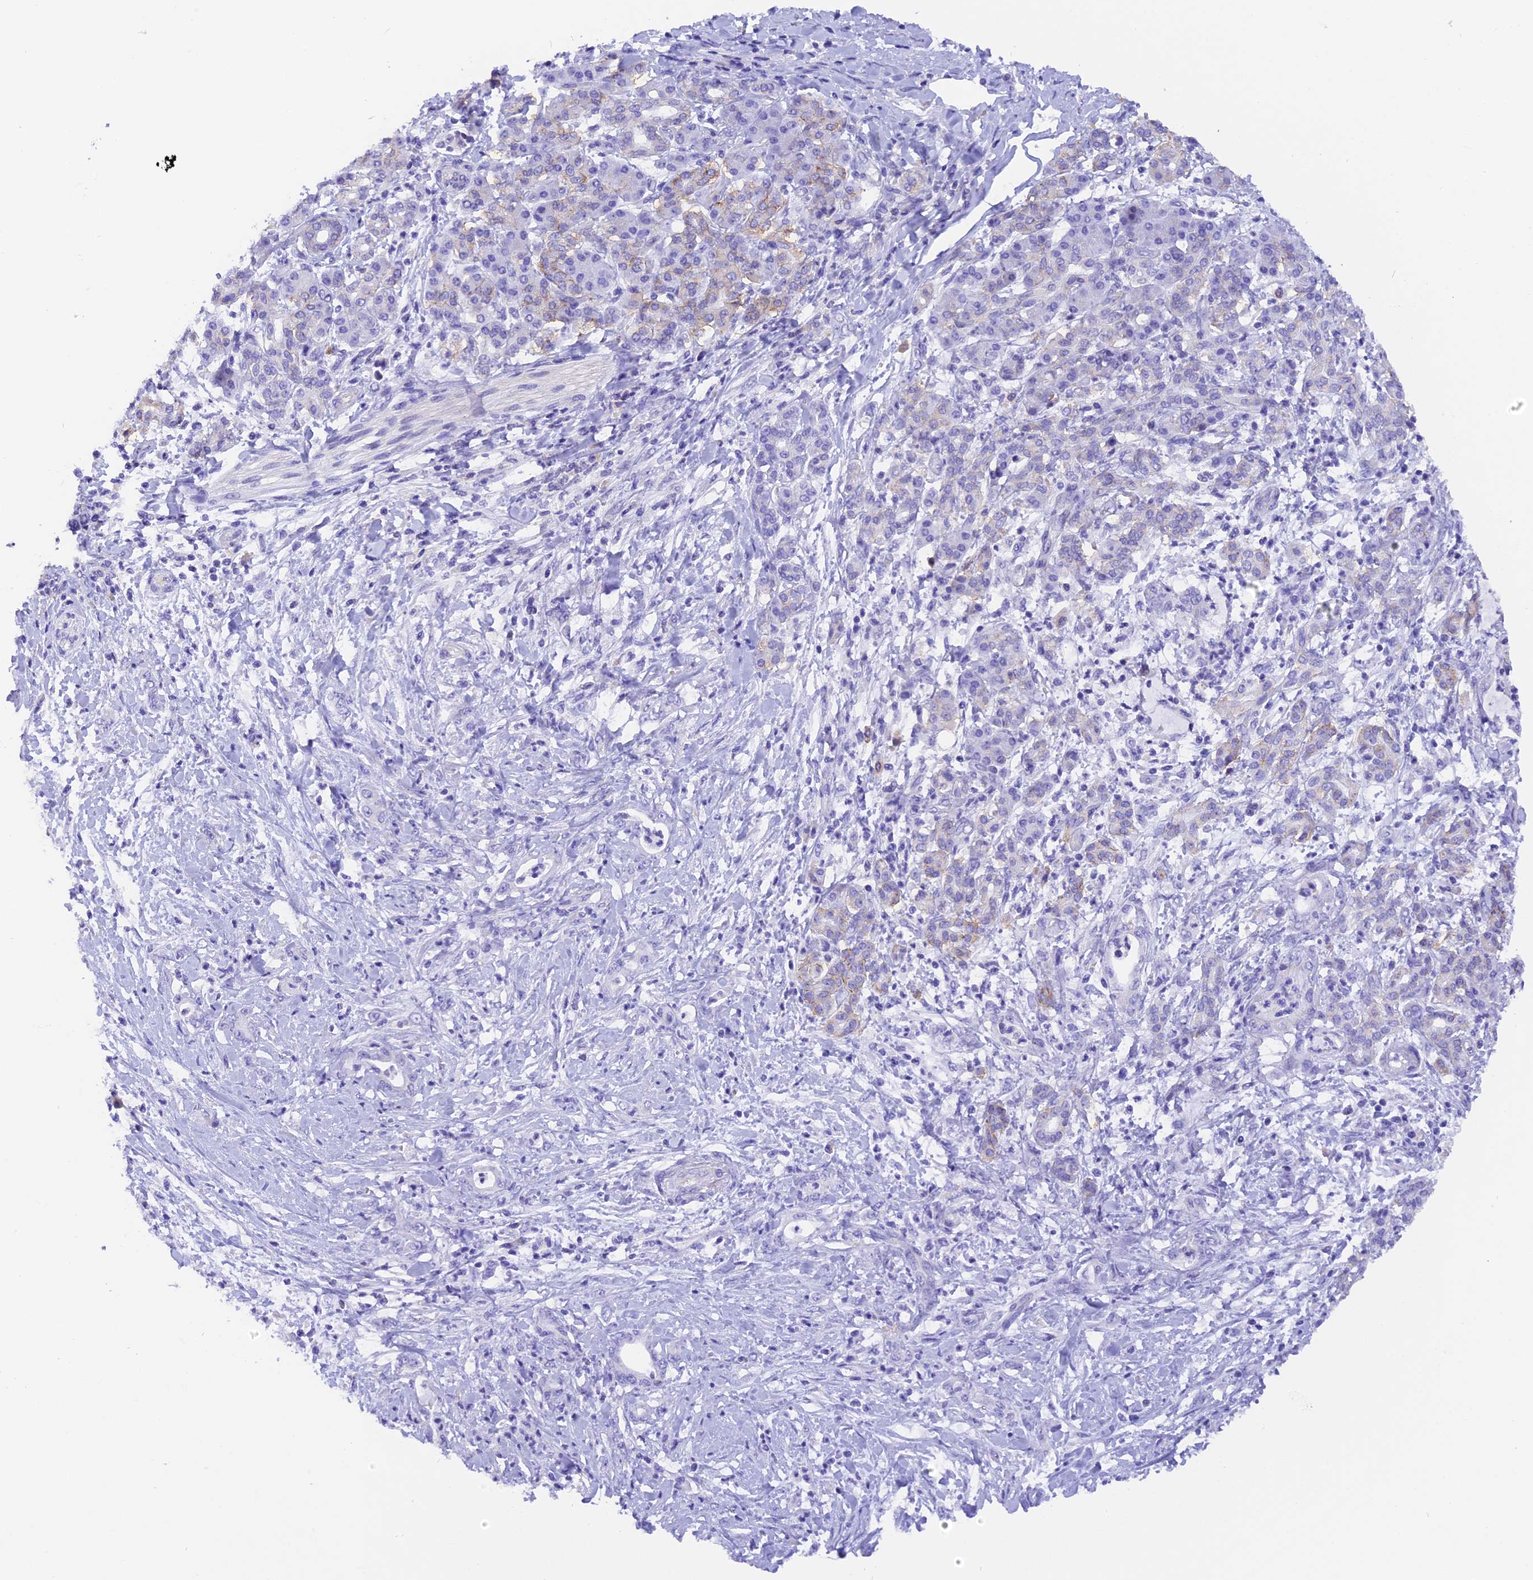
{"staining": {"intensity": "weak", "quantity": "<25%", "location": "cytoplasmic/membranous"}, "tissue": "pancreatic cancer", "cell_type": "Tumor cells", "image_type": "cancer", "snomed": [{"axis": "morphology", "description": "Normal tissue, NOS"}, {"axis": "morphology", "description": "Adenocarcinoma, NOS"}, {"axis": "topography", "description": "Pancreas"}], "caption": "Immunohistochemistry image of neoplastic tissue: pancreatic cancer (adenocarcinoma) stained with DAB (3,3'-diaminobenzidine) demonstrates no significant protein expression in tumor cells.", "gene": "COL6A5", "patient": {"sex": "female", "age": 55}}